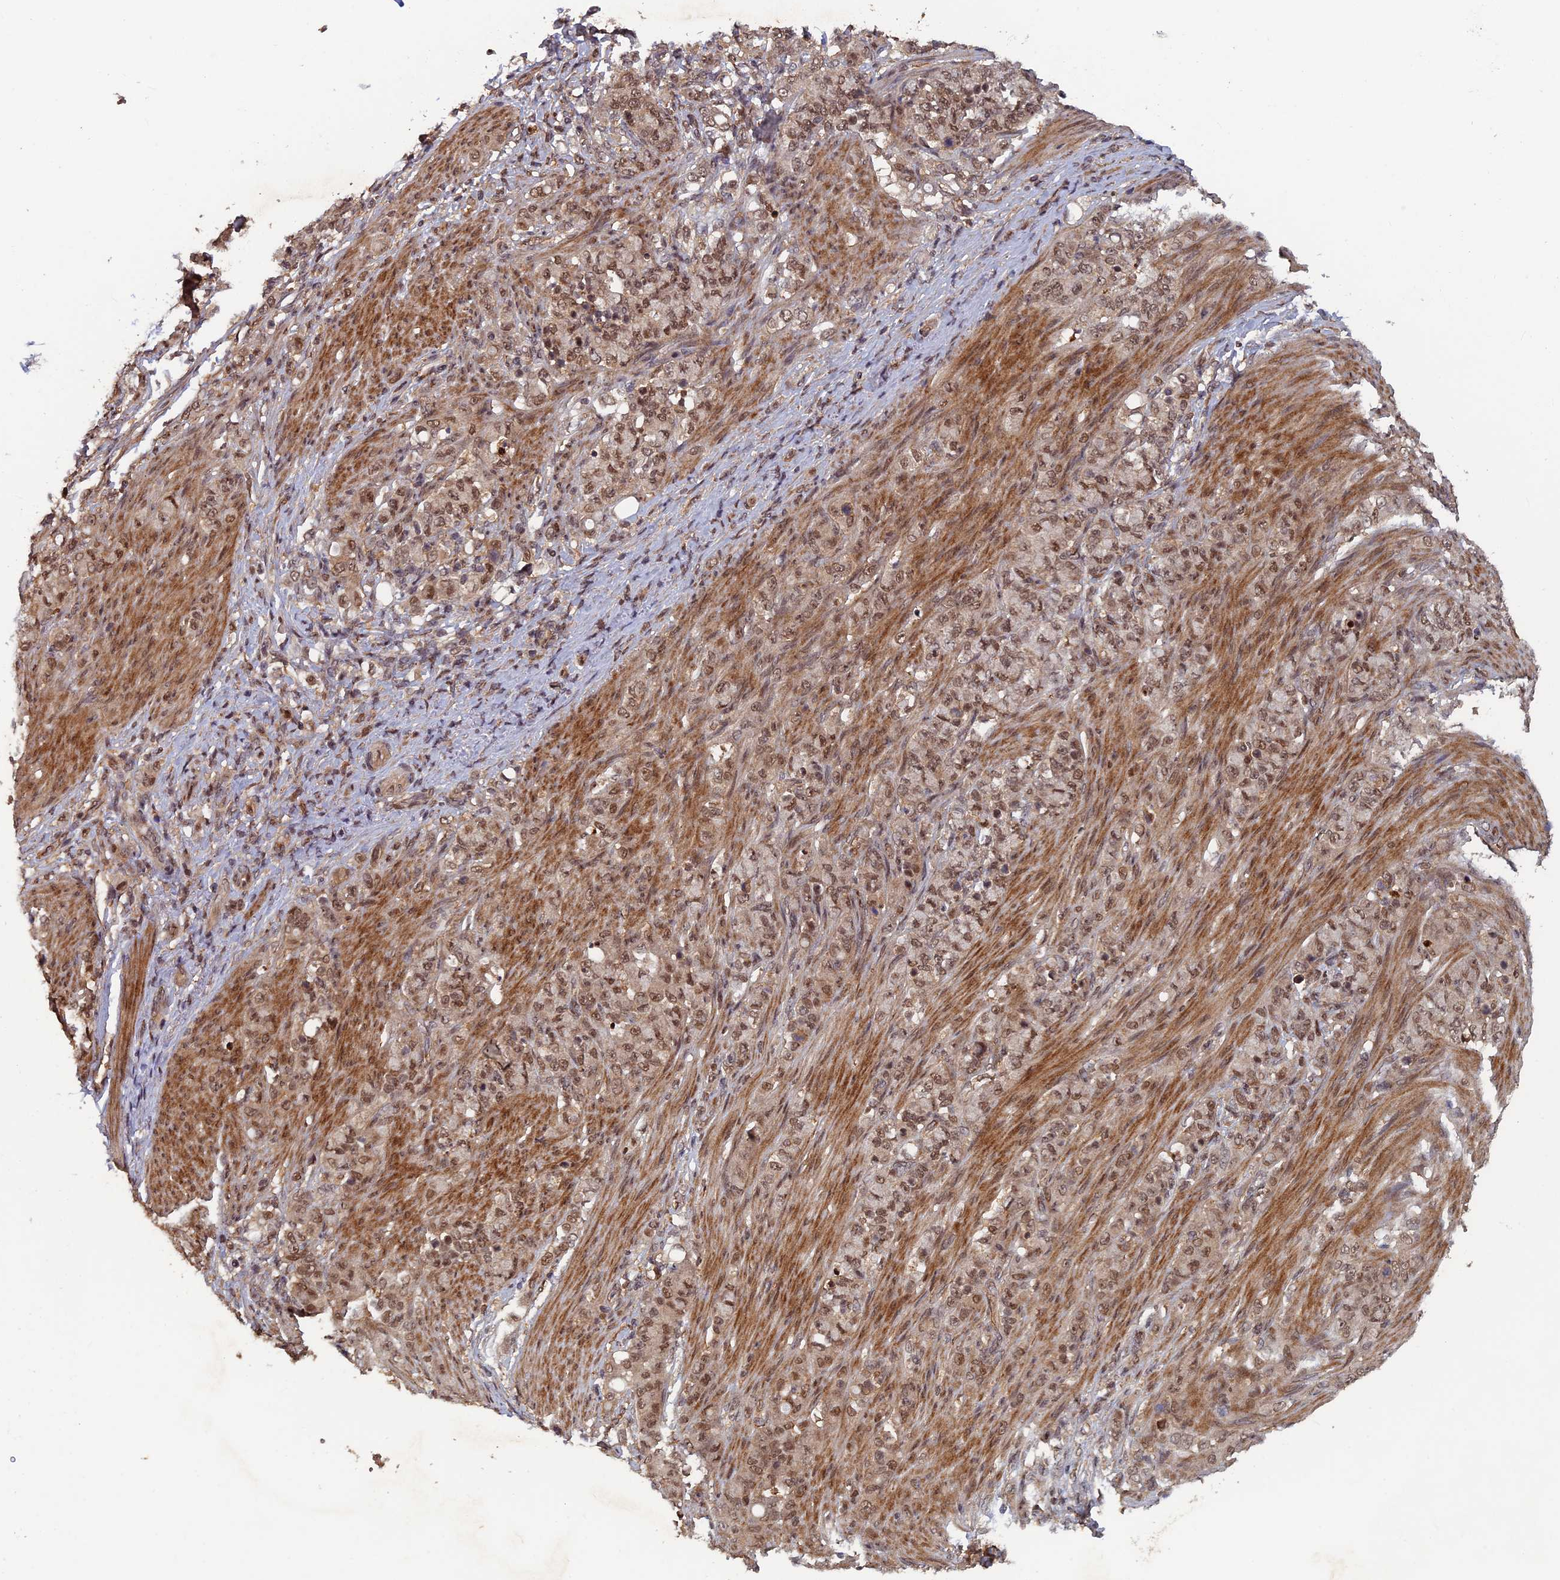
{"staining": {"intensity": "moderate", "quantity": ">75%", "location": "nuclear"}, "tissue": "stomach cancer", "cell_type": "Tumor cells", "image_type": "cancer", "snomed": [{"axis": "morphology", "description": "Adenocarcinoma, NOS"}, {"axis": "topography", "description": "Stomach"}], "caption": "DAB immunohistochemical staining of stomach adenocarcinoma shows moderate nuclear protein staining in approximately >75% of tumor cells.", "gene": "FAM53C", "patient": {"sex": "female", "age": 79}}